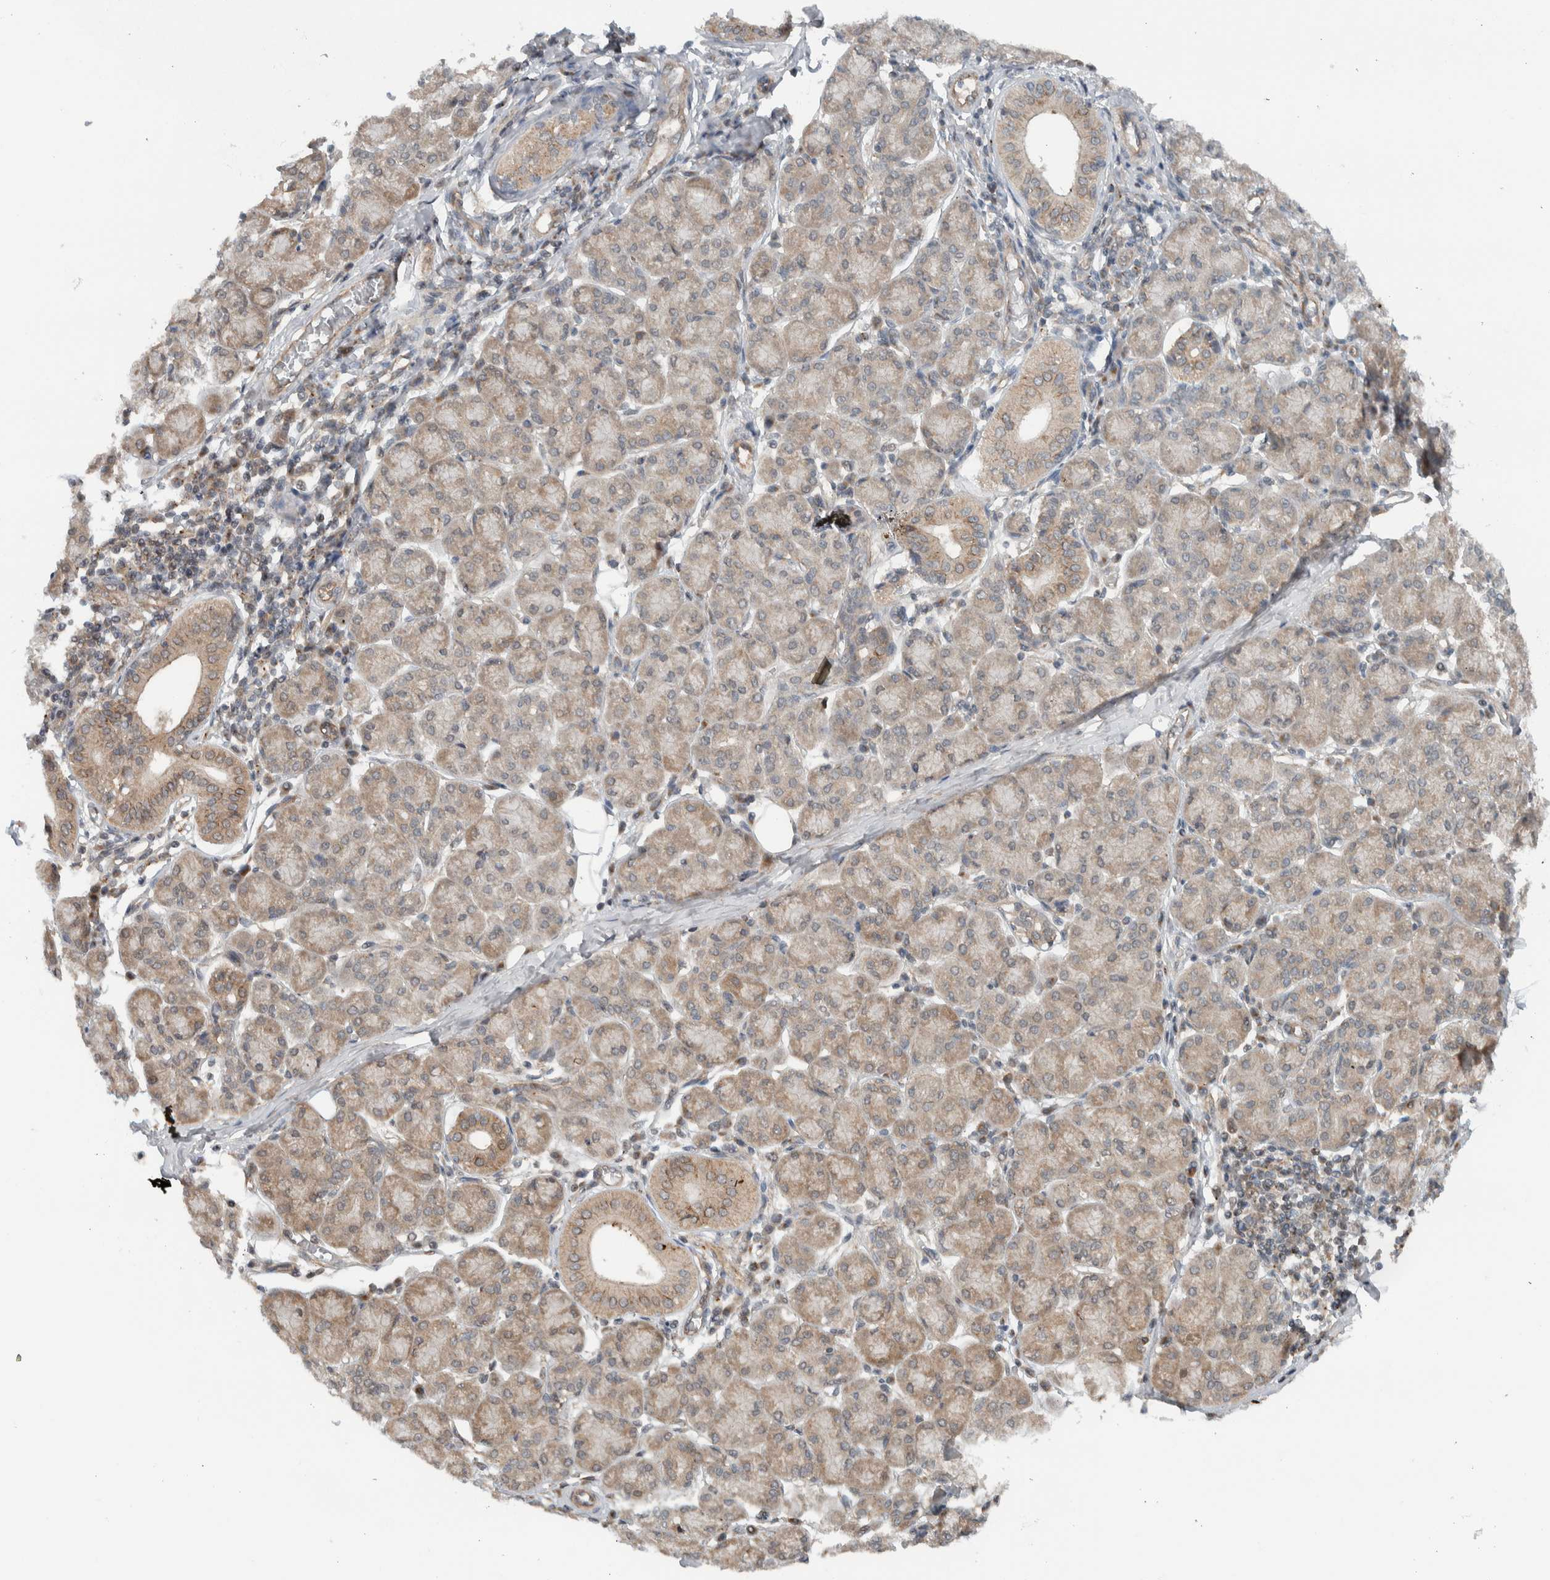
{"staining": {"intensity": "weak", "quantity": "25%-75%", "location": "cytoplasmic/membranous"}, "tissue": "salivary gland", "cell_type": "Glandular cells", "image_type": "normal", "snomed": [{"axis": "morphology", "description": "Normal tissue, NOS"}, {"axis": "morphology", "description": "Inflammation, NOS"}, {"axis": "topography", "description": "Lymph node"}, {"axis": "topography", "description": "Salivary gland"}], "caption": "An immunohistochemistry (IHC) photomicrograph of benign tissue is shown. Protein staining in brown labels weak cytoplasmic/membranous positivity in salivary gland within glandular cells.", "gene": "KLHL6", "patient": {"sex": "male", "age": 3}}